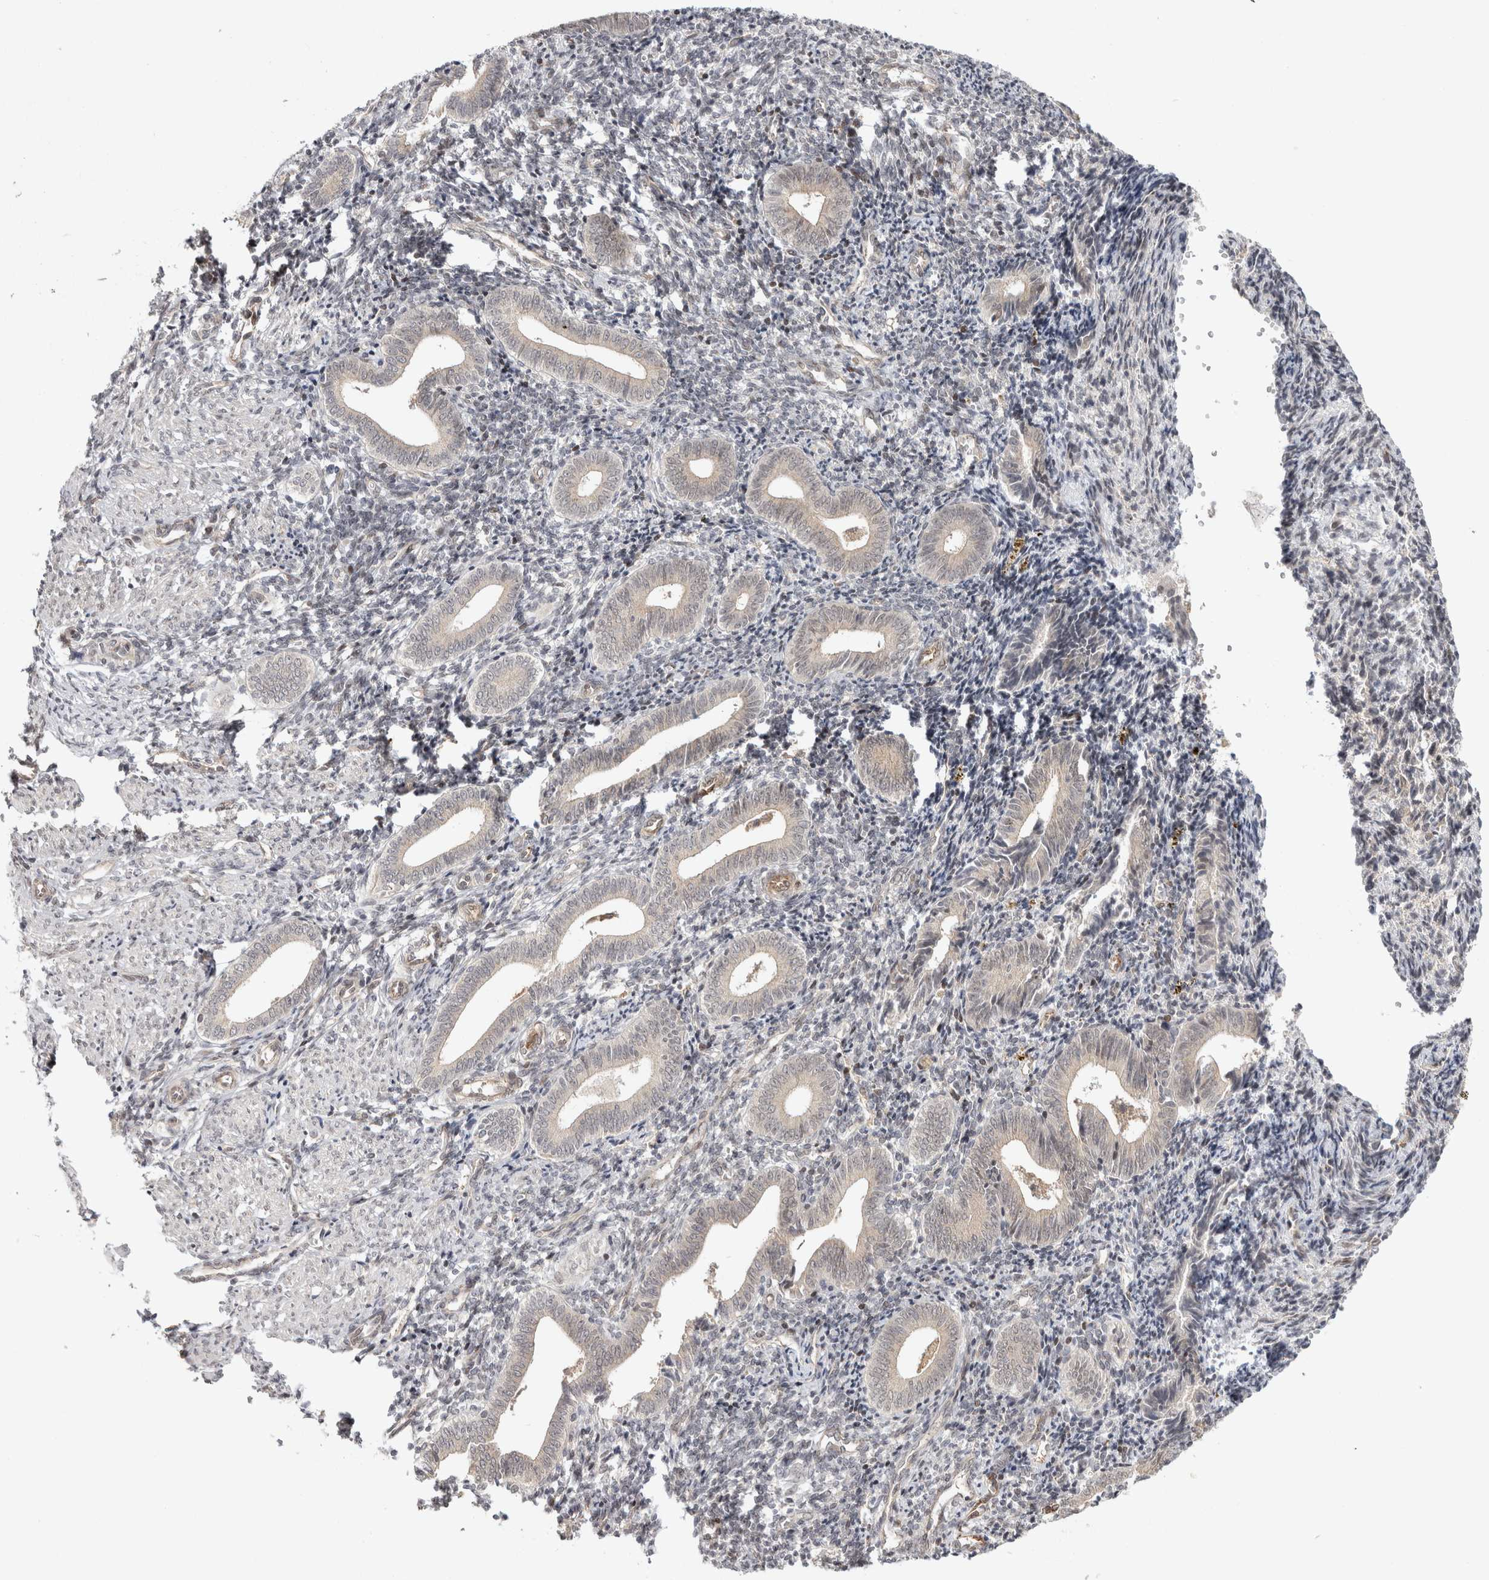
{"staining": {"intensity": "weak", "quantity": "<25%", "location": "cytoplasmic/membranous"}, "tissue": "endometrium", "cell_type": "Cells in endometrial stroma", "image_type": "normal", "snomed": [{"axis": "morphology", "description": "Normal tissue, NOS"}, {"axis": "topography", "description": "Uterus"}, {"axis": "topography", "description": "Endometrium"}], "caption": "An immunohistochemistry histopathology image of unremarkable endometrium is shown. There is no staining in cells in endometrial stroma of endometrium. Brightfield microscopy of immunohistochemistry (IHC) stained with DAB (brown) and hematoxylin (blue), captured at high magnification.", "gene": "ZNF318", "patient": {"sex": "female", "age": 33}}